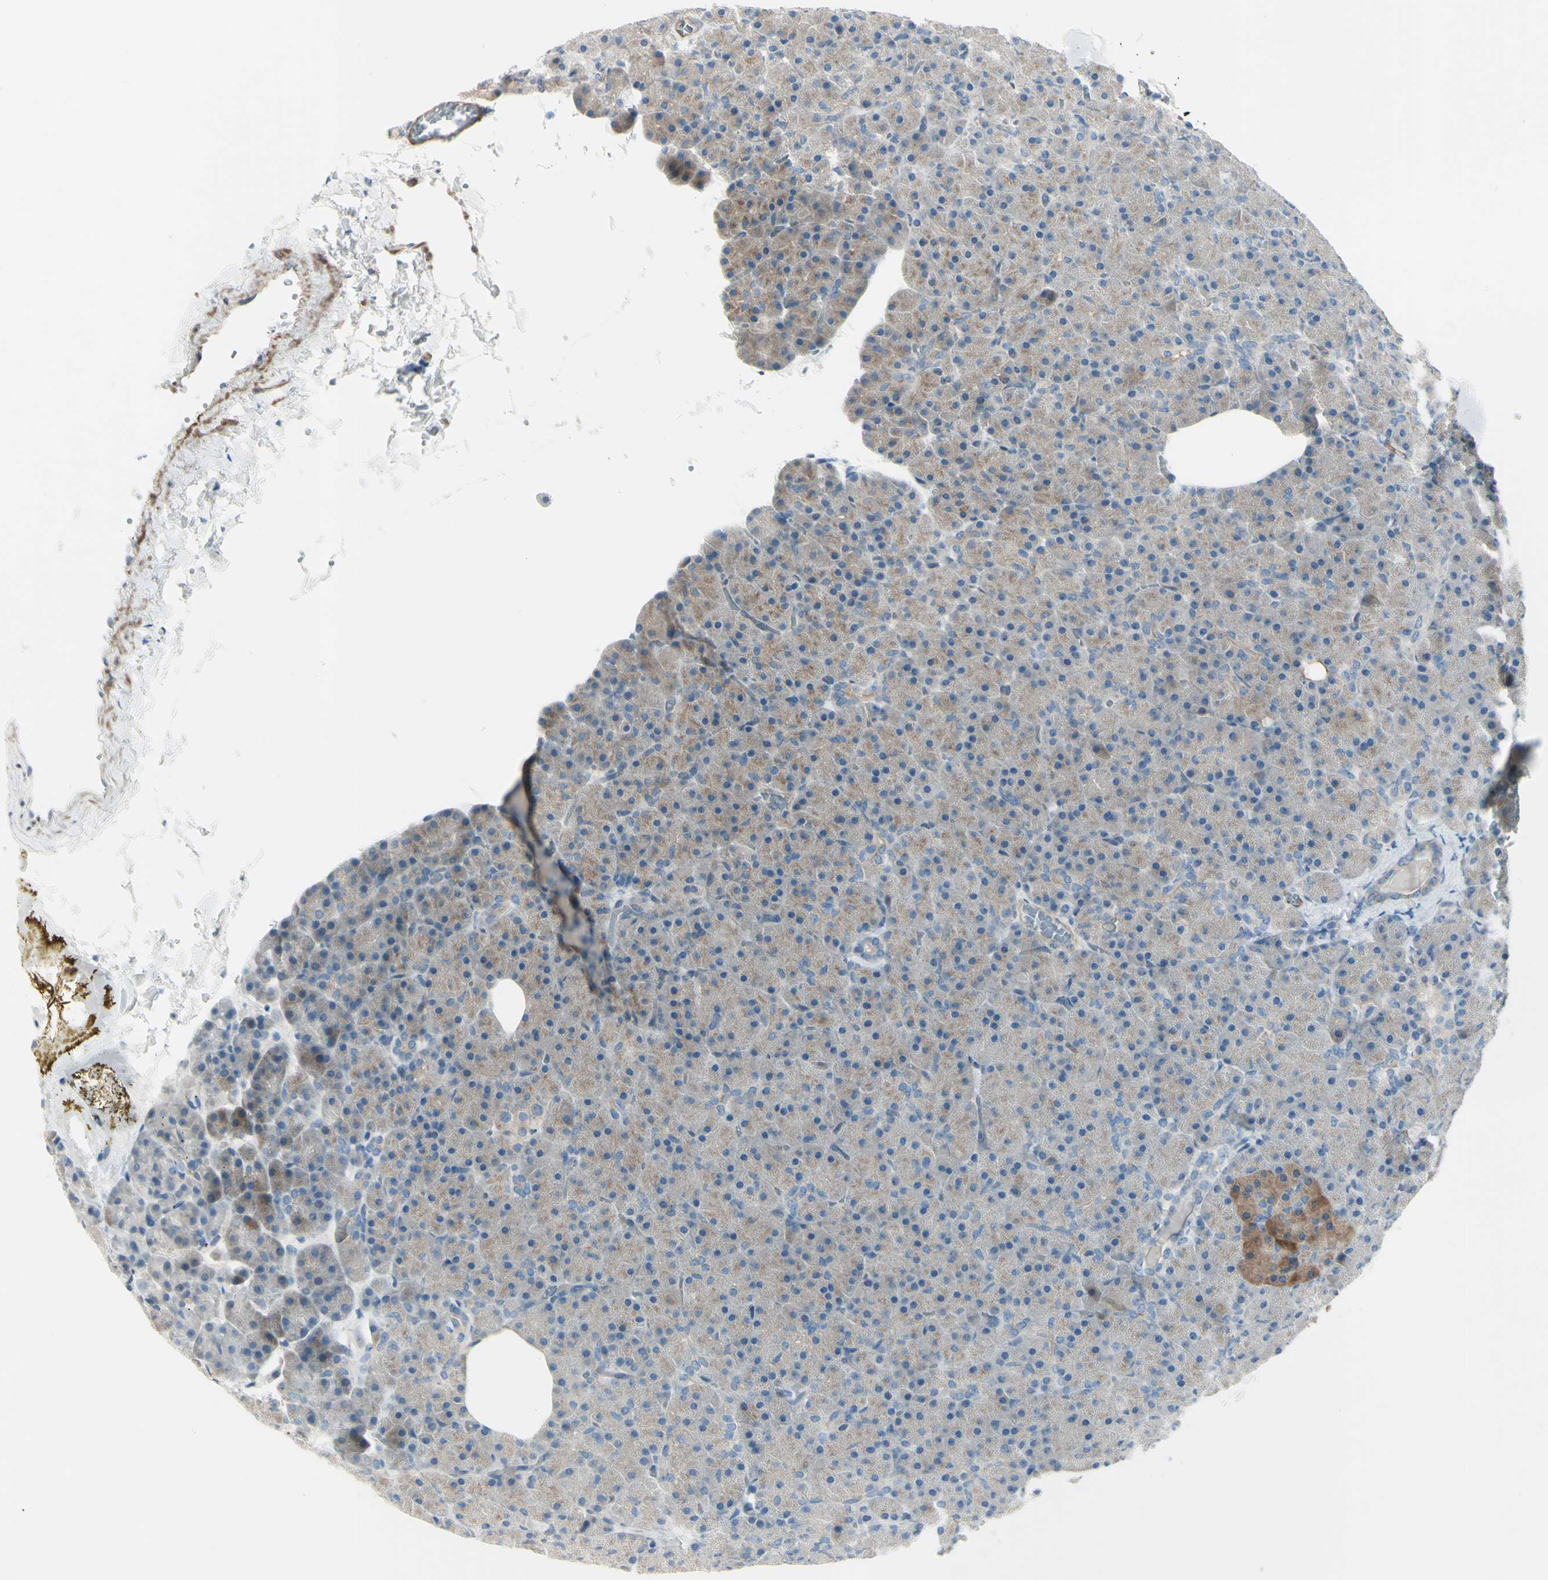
{"staining": {"intensity": "moderate", "quantity": ">75%", "location": "cytoplasmic/membranous"}, "tissue": "pancreas", "cell_type": "Exocrine glandular cells", "image_type": "normal", "snomed": [{"axis": "morphology", "description": "Normal tissue, NOS"}, {"axis": "topography", "description": "Pancreas"}], "caption": "IHC (DAB (3,3'-diaminobenzidine)) staining of normal human pancreas shows moderate cytoplasmic/membranous protein staining in approximately >75% of exocrine glandular cells.", "gene": "LRRK1", "patient": {"sex": "female", "age": 35}}